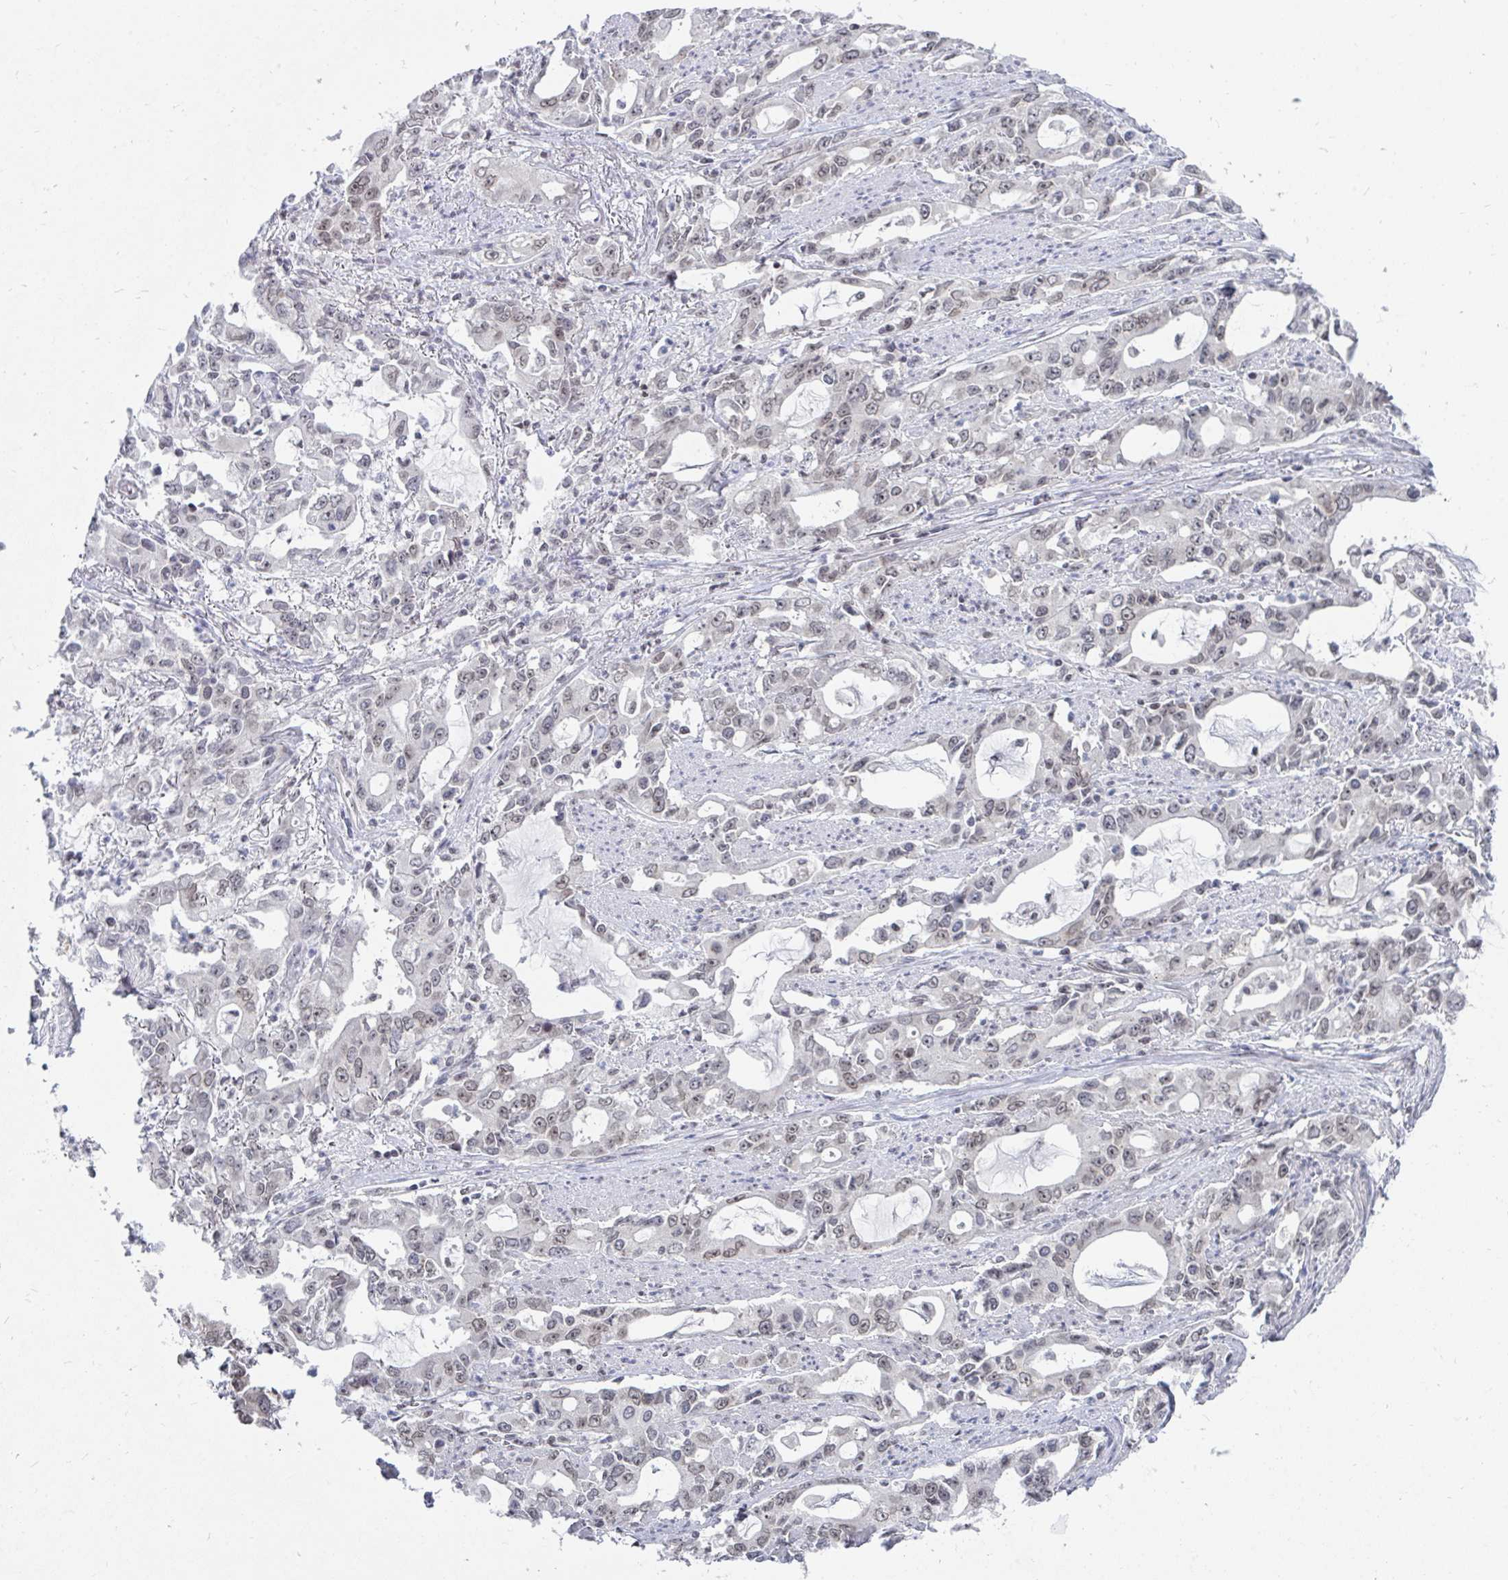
{"staining": {"intensity": "weak", "quantity": "<25%", "location": "nuclear"}, "tissue": "stomach cancer", "cell_type": "Tumor cells", "image_type": "cancer", "snomed": [{"axis": "morphology", "description": "Adenocarcinoma, NOS"}, {"axis": "topography", "description": "Stomach, upper"}], "caption": "DAB immunohistochemical staining of stomach cancer (adenocarcinoma) displays no significant expression in tumor cells.", "gene": "TRIP12", "patient": {"sex": "male", "age": 85}}